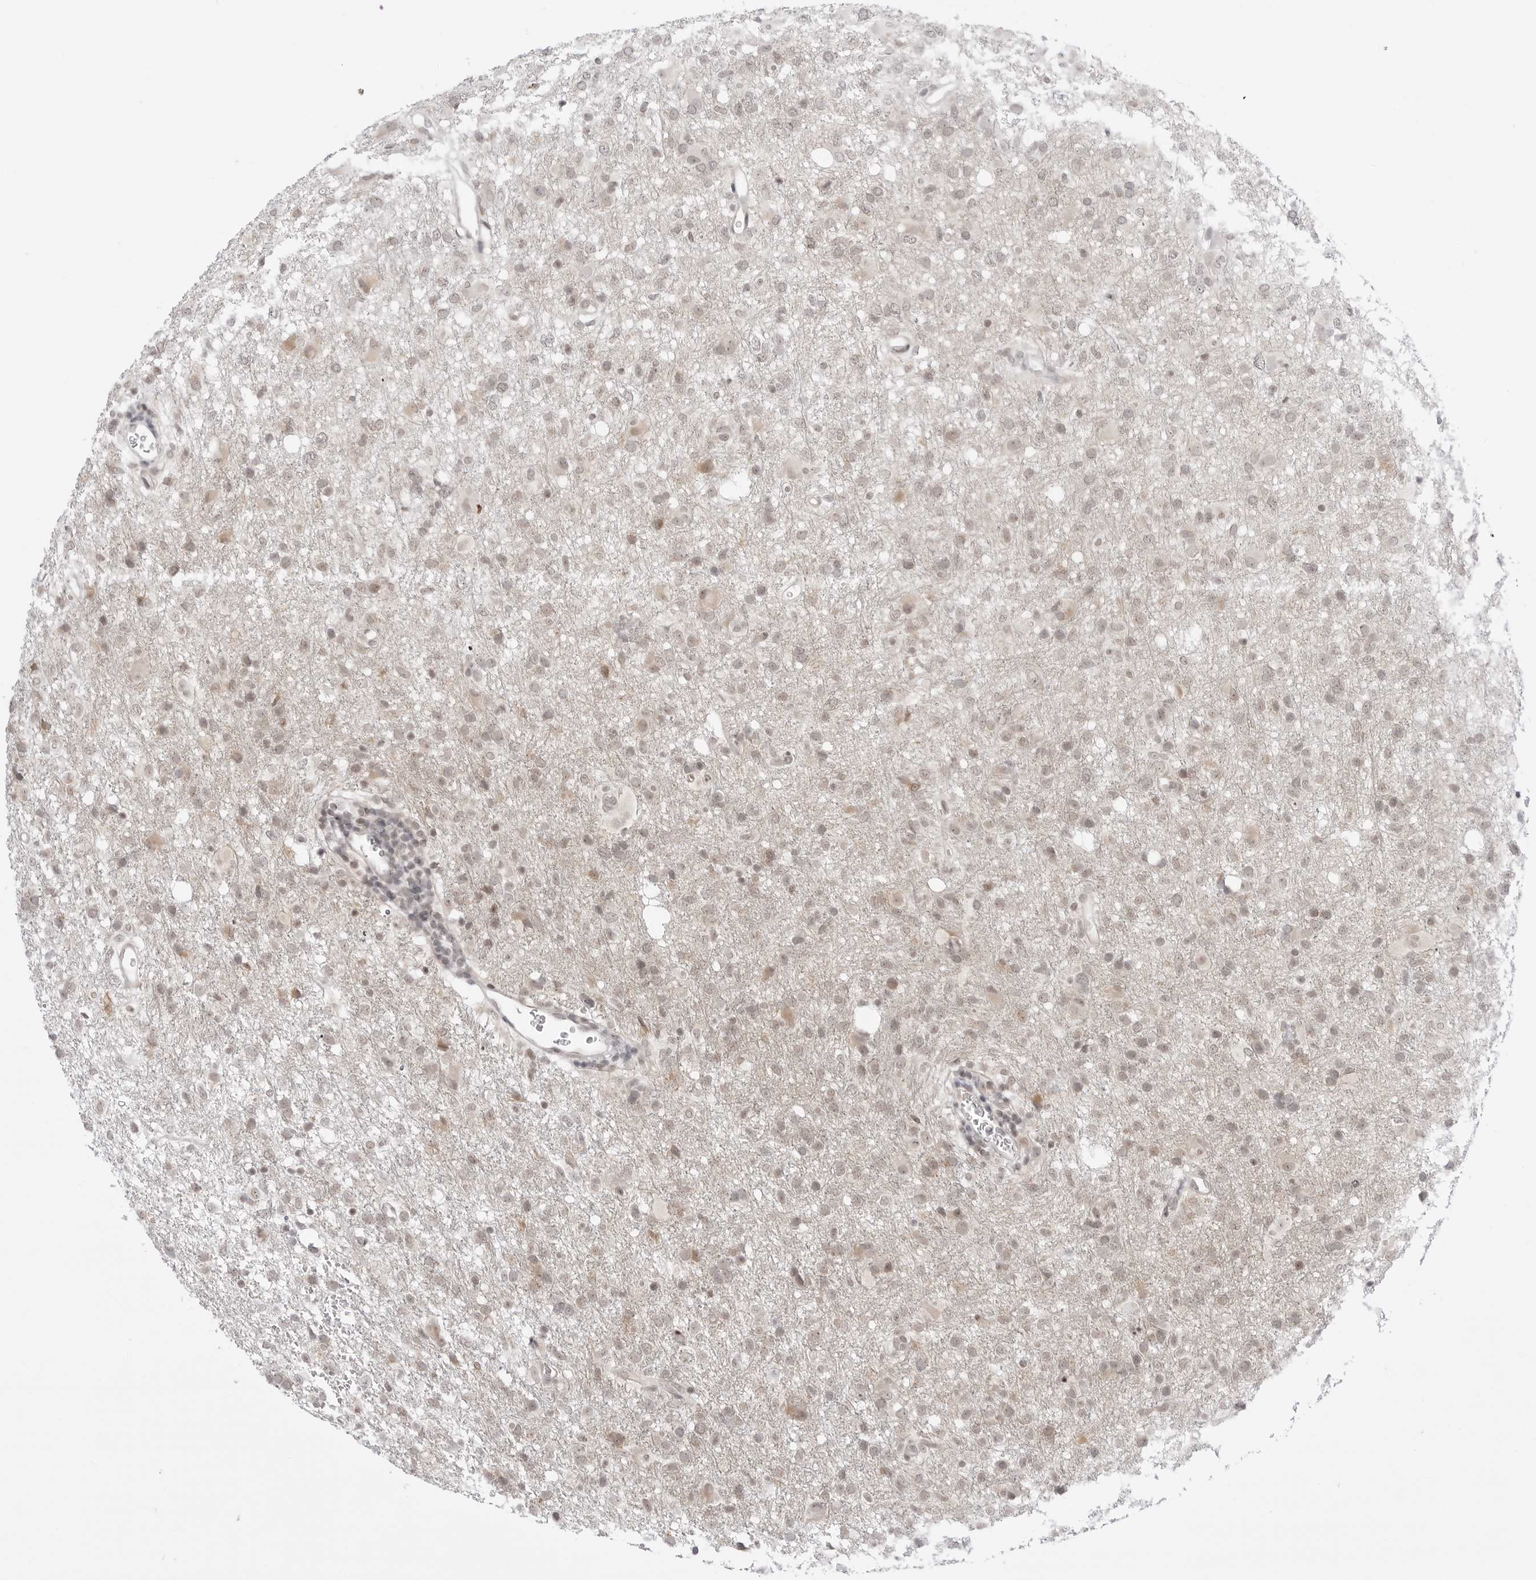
{"staining": {"intensity": "weak", "quantity": "<25%", "location": "nuclear"}, "tissue": "glioma", "cell_type": "Tumor cells", "image_type": "cancer", "snomed": [{"axis": "morphology", "description": "Glioma, malignant, High grade"}, {"axis": "topography", "description": "Brain"}], "caption": "High magnification brightfield microscopy of glioma stained with DAB (brown) and counterstained with hematoxylin (blue): tumor cells show no significant expression. Nuclei are stained in blue.", "gene": "PPP2R5C", "patient": {"sex": "female", "age": 57}}